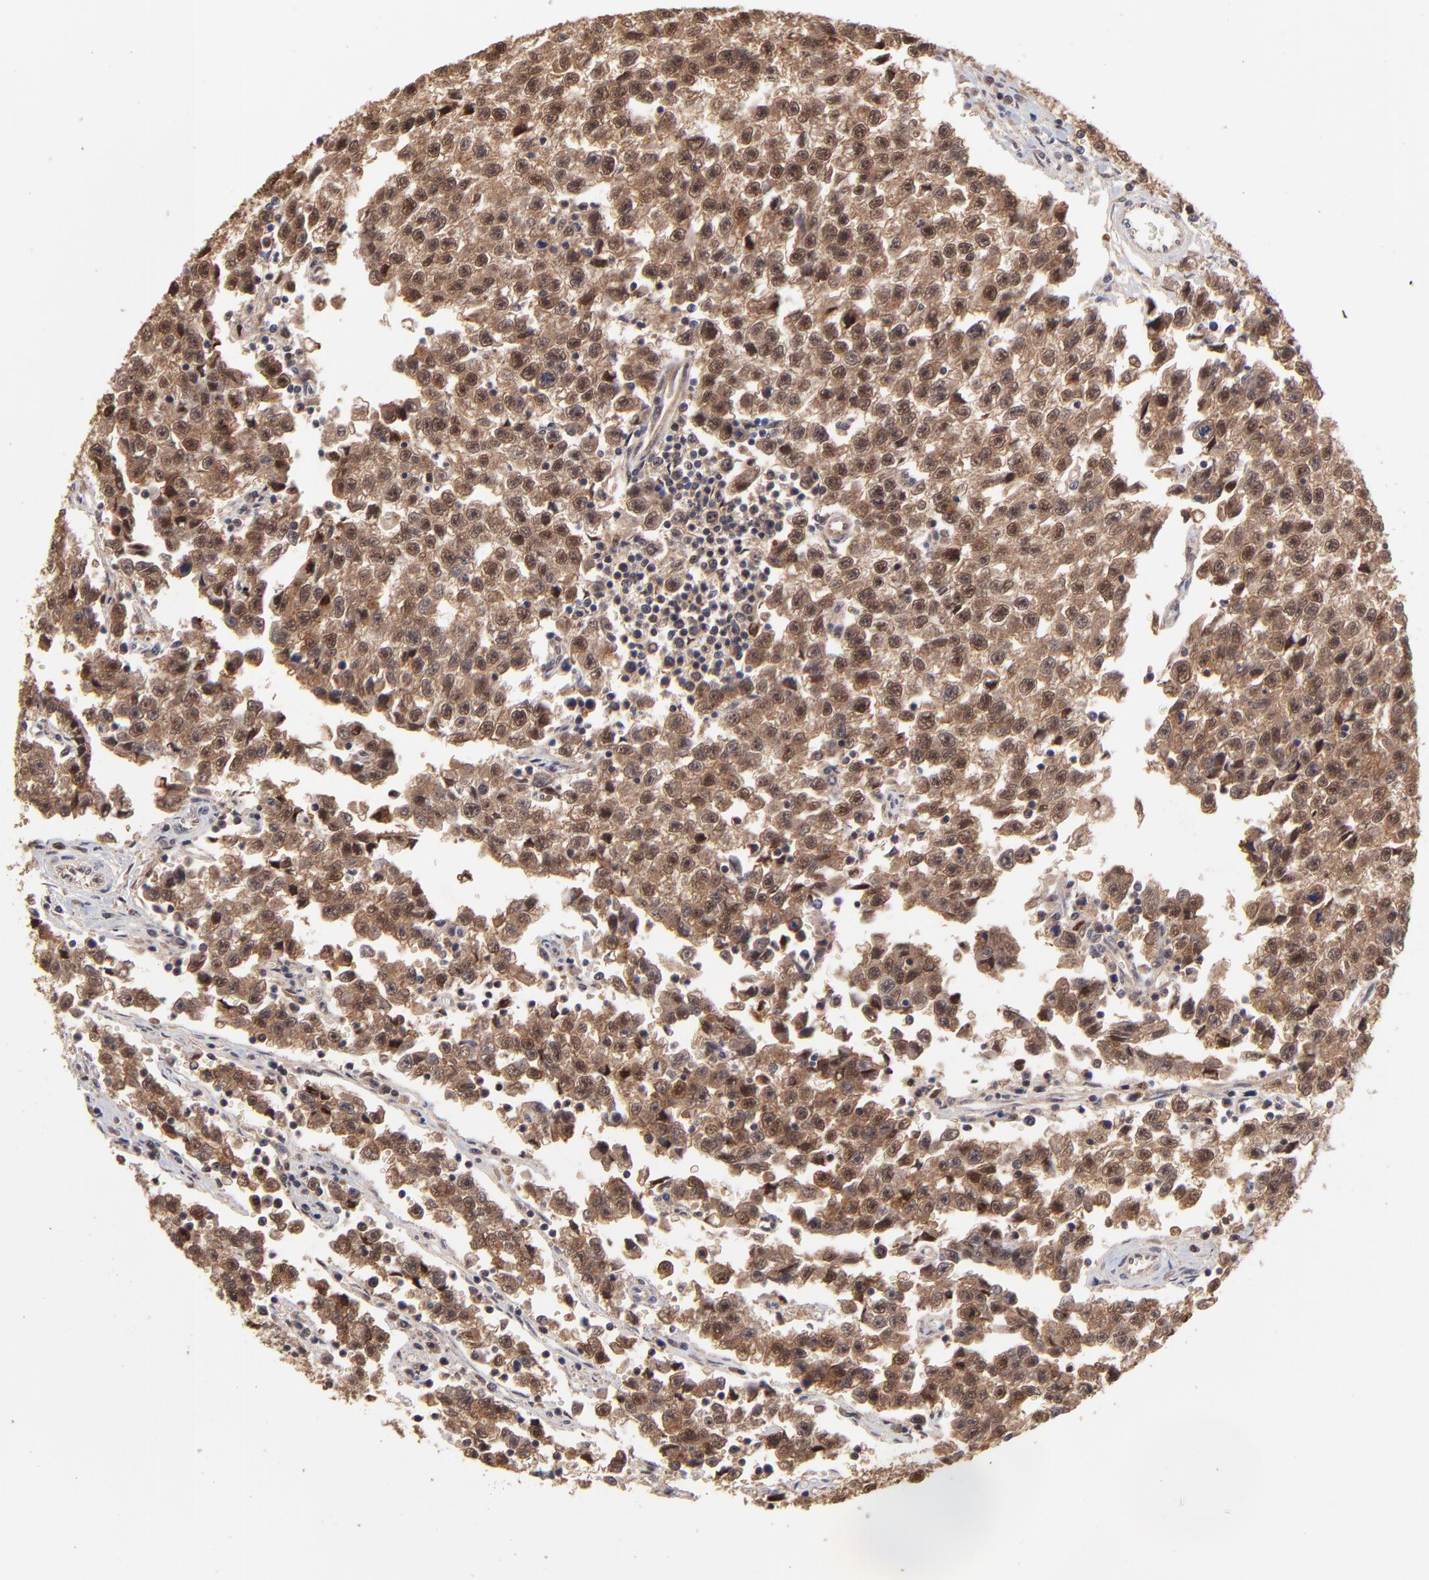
{"staining": {"intensity": "strong", "quantity": ">75%", "location": "cytoplasmic/membranous,nuclear"}, "tissue": "testis cancer", "cell_type": "Tumor cells", "image_type": "cancer", "snomed": [{"axis": "morphology", "description": "Seminoma, NOS"}, {"axis": "topography", "description": "Testis"}], "caption": "There is high levels of strong cytoplasmic/membranous and nuclear expression in tumor cells of testis cancer (seminoma), as demonstrated by immunohistochemical staining (brown color).", "gene": "PSMD14", "patient": {"sex": "male", "age": 35}}